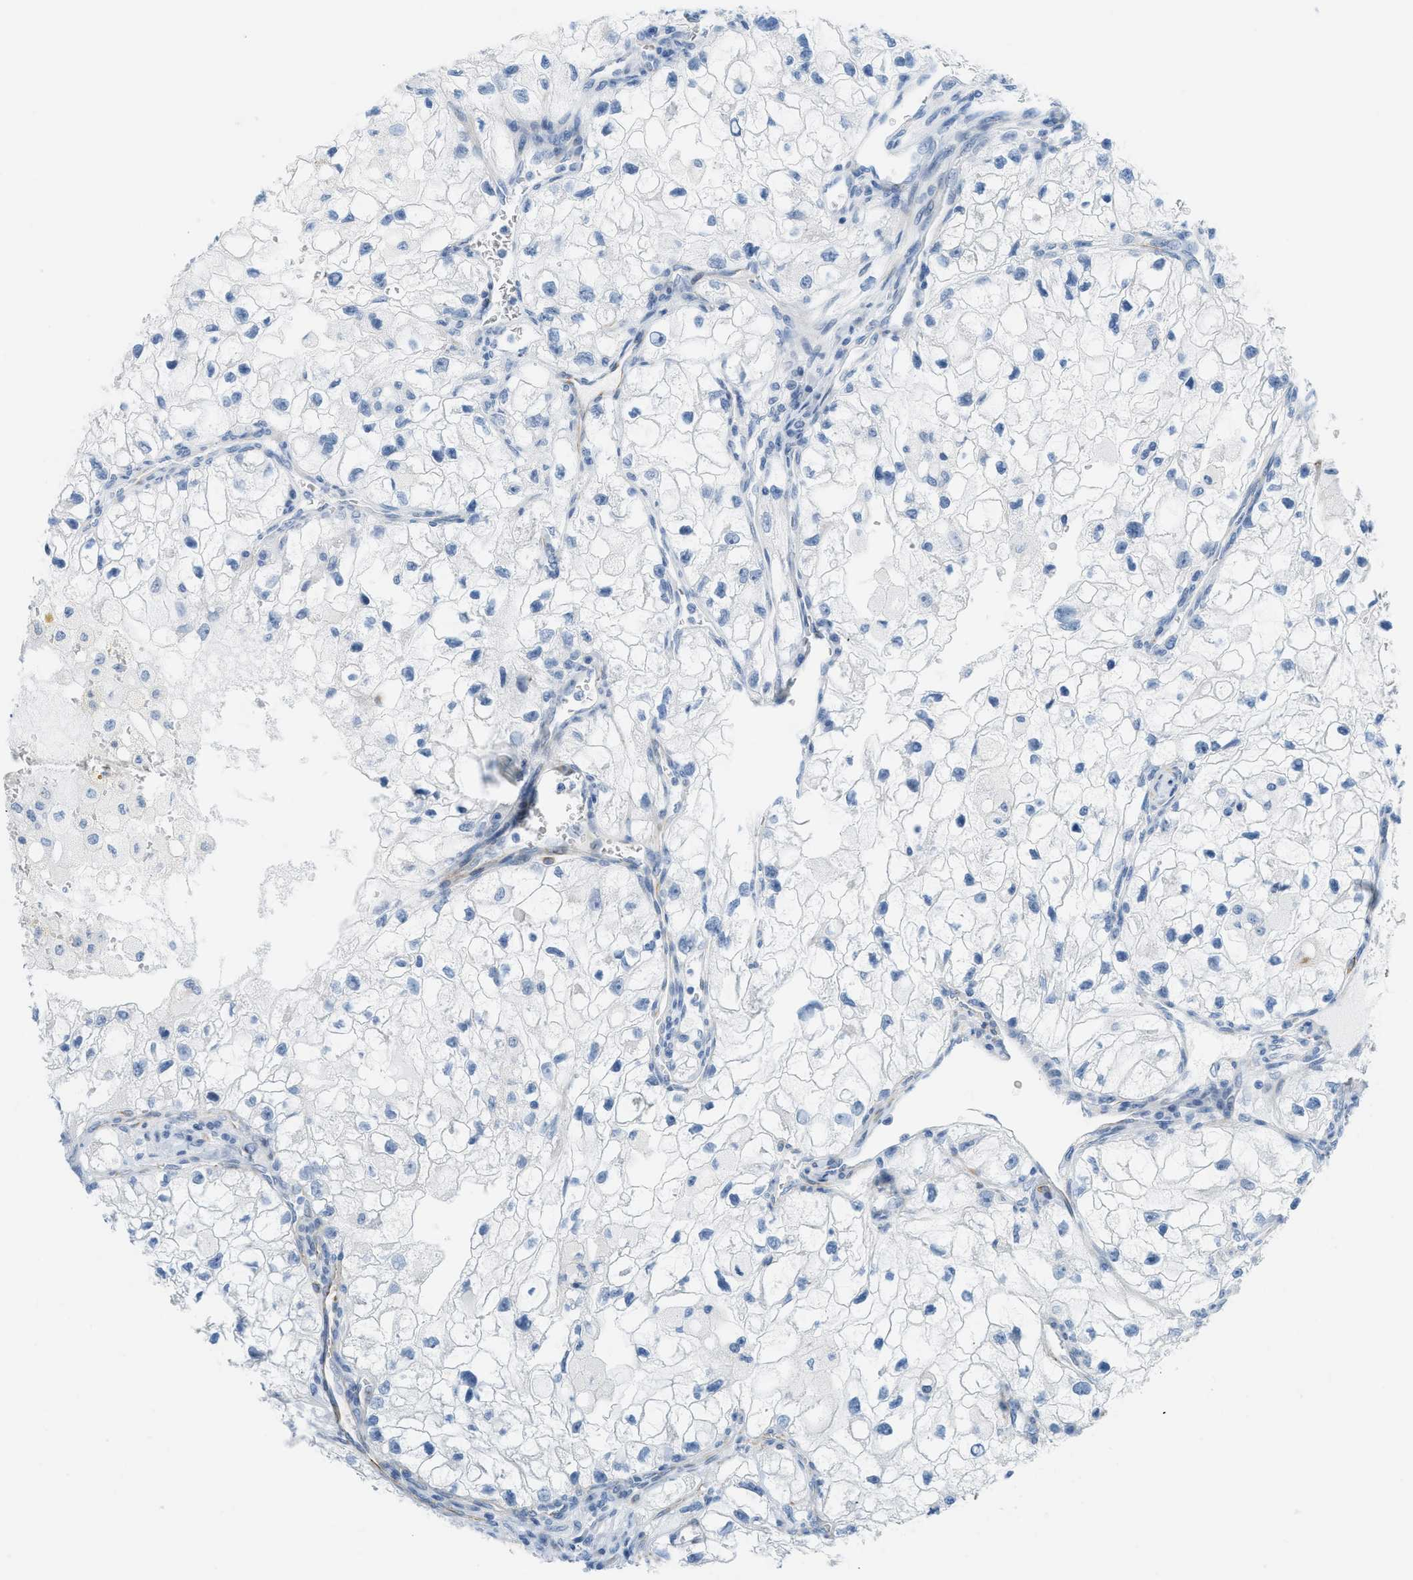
{"staining": {"intensity": "negative", "quantity": "none", "location": "none"}, "tissue": "renal cancer", "cell_type": "Tumor cells", "image_type": "cancer", "snomed": [{"axis": "morphology", "description": "Adenocarcinoma, NOS"}, {"axis": "topography", "description": "Kidney"}], "caption": "Tumor cells are negative for brown protein staining in renal adenocarcinoma. (DAB immunohistochemistry (IHC) with hematoxylin counter stain).", "gene": "SLC12A1", "patient": {"sex": "female", "age": 70}}